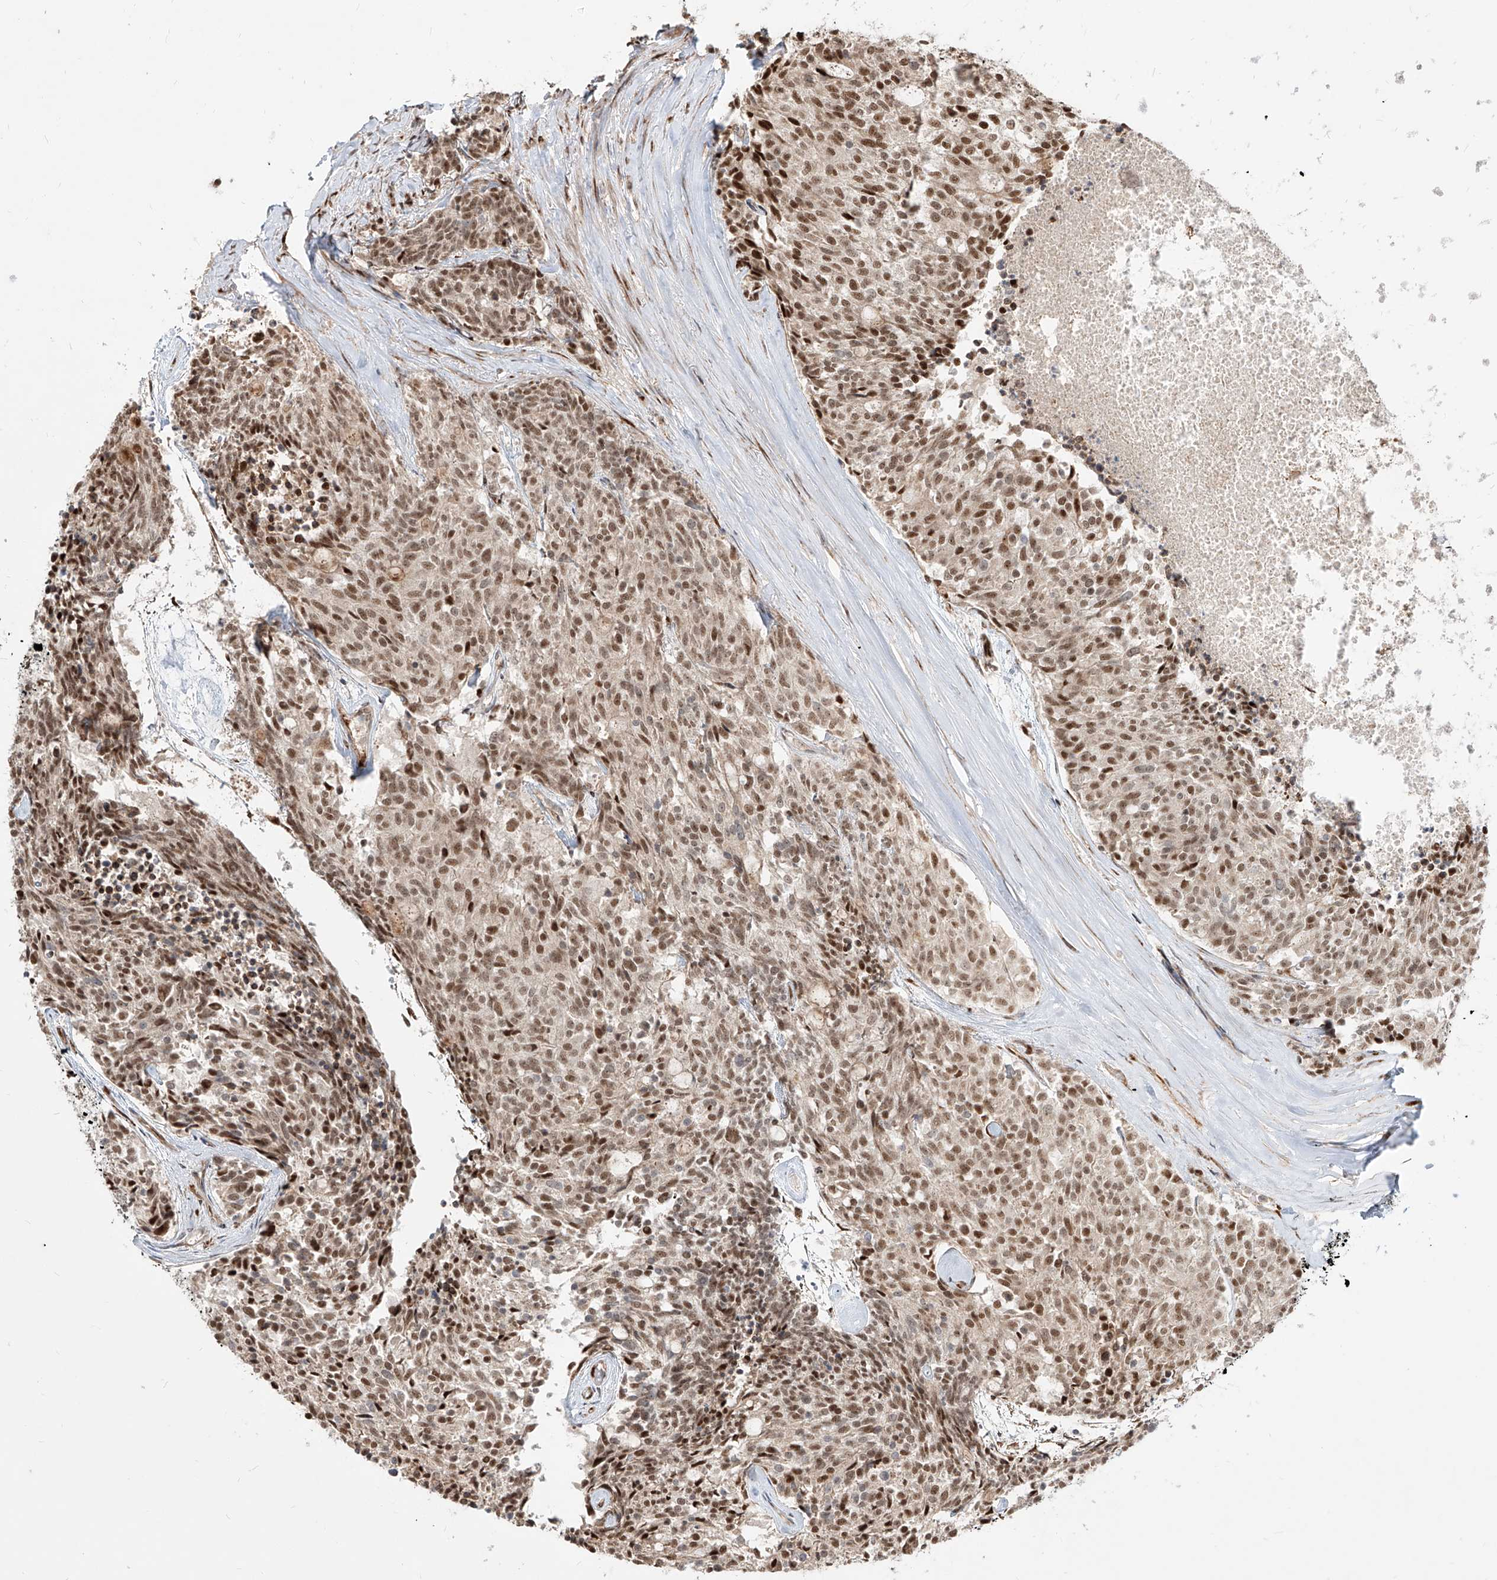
{"staining": {"intensity": "moderate", "quantity": "25%-75%", "location": "nuclear"}, "tissue": "carcinoid", "cell_type": "Tumor cells", "image_type": "cancer", "snomed": [{"axis": "morphology", "description": "Carcinoid, malignant, NOS"}, {"axis": "topography", "description": "Pancreas"}], "caption": "A medium amount of moderate nuclear staining is identified in about 25%-75% of tumor cells in carcinoid tissue.", "gene": "ZNF710", "patient": {"sex": "female", "age": 54}}